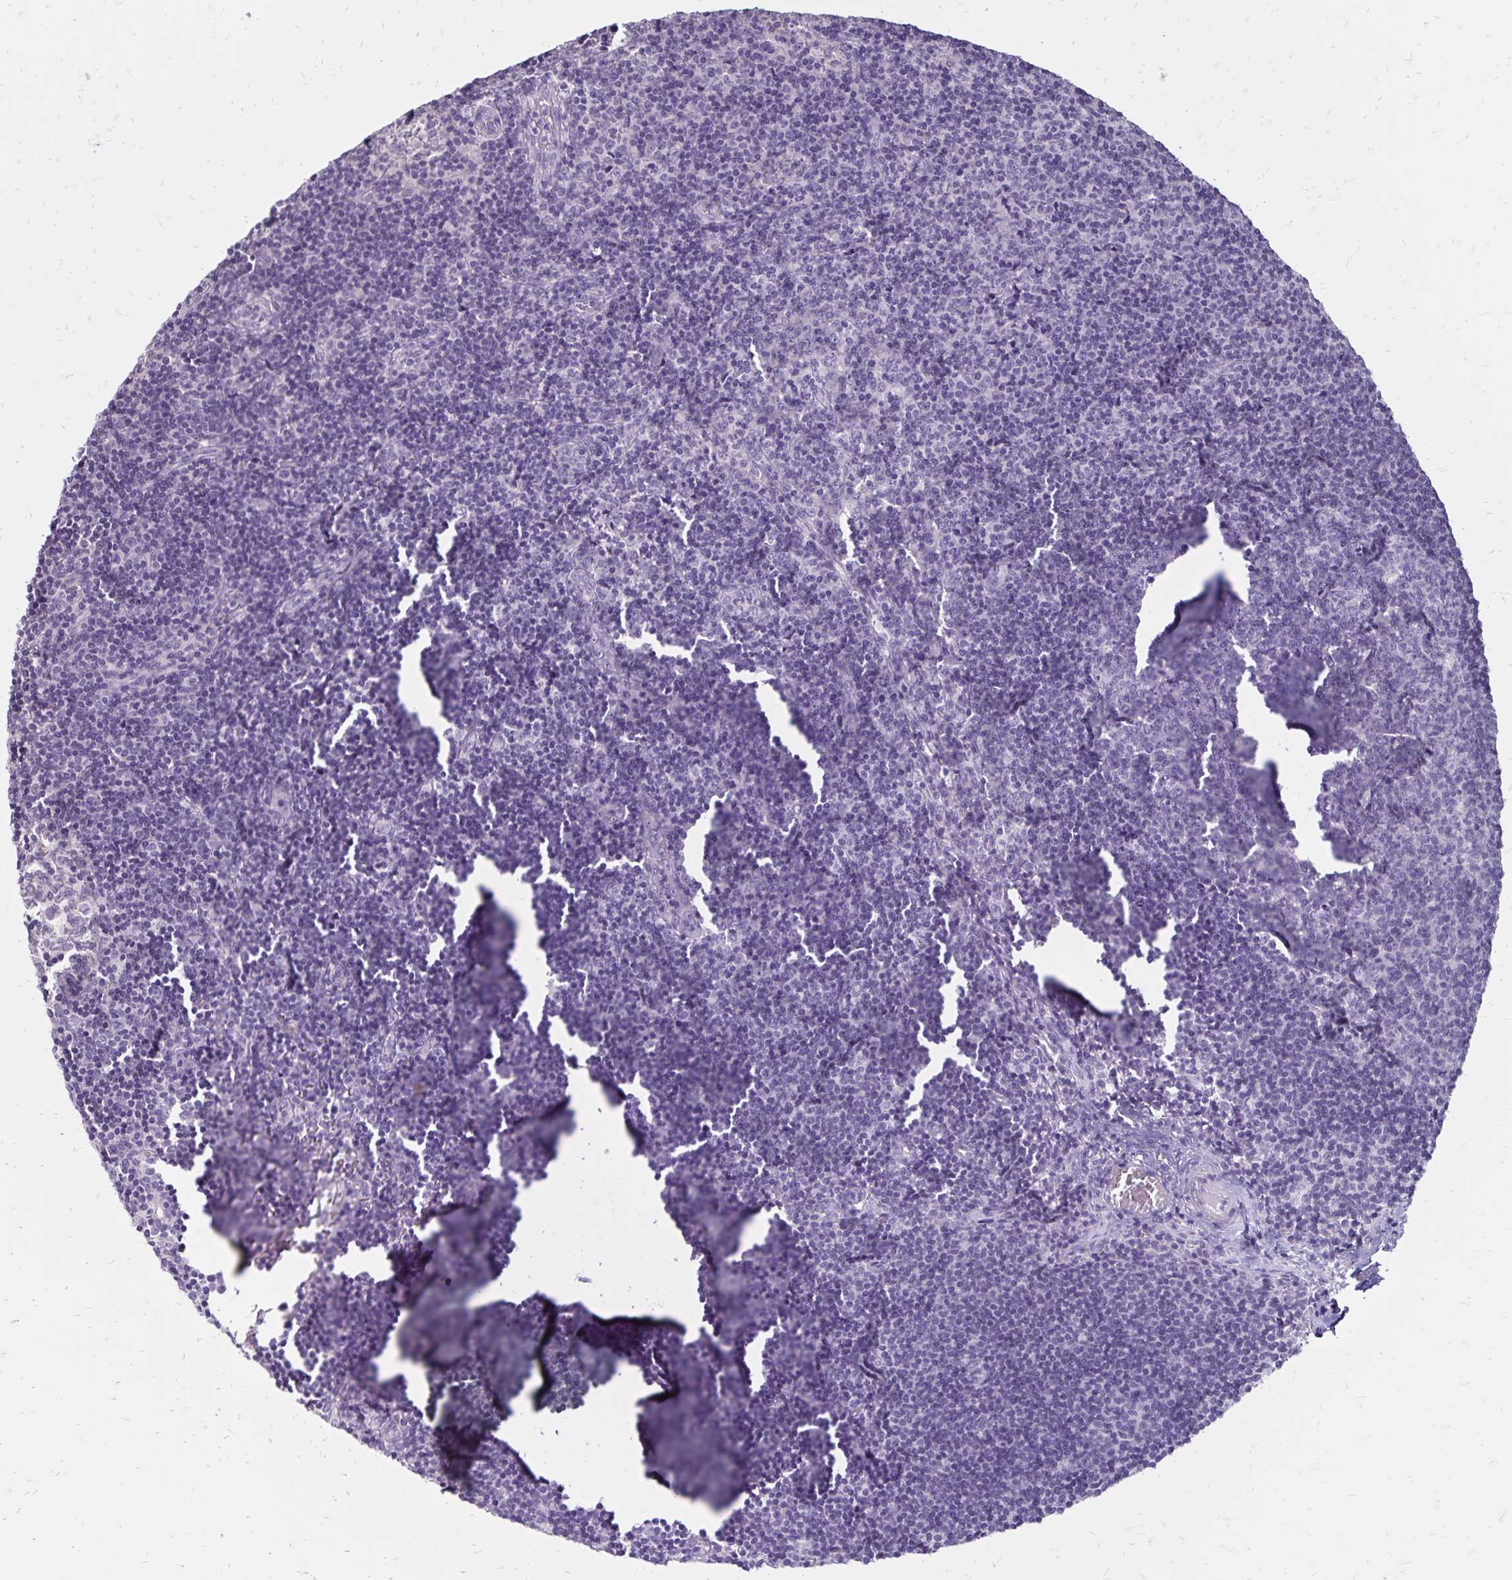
{"staining": {"intensity": "negative", "quantity": "none", "location": "none"}, "tissue": "lymph node", "cell_type": "Germinal center cells", "image_type": "normal", "snomed": [{"axis": "morphology", "description": "Normal tissue, NOS"}, {"axis": "topography", "description": "Lymph node"}], "caption": "The micrograph exhibits no staining of germinal center cells in unremarkable lymph node.", "gene": "SH3GL3", "patient": {"sex": "female", "age": 41}}